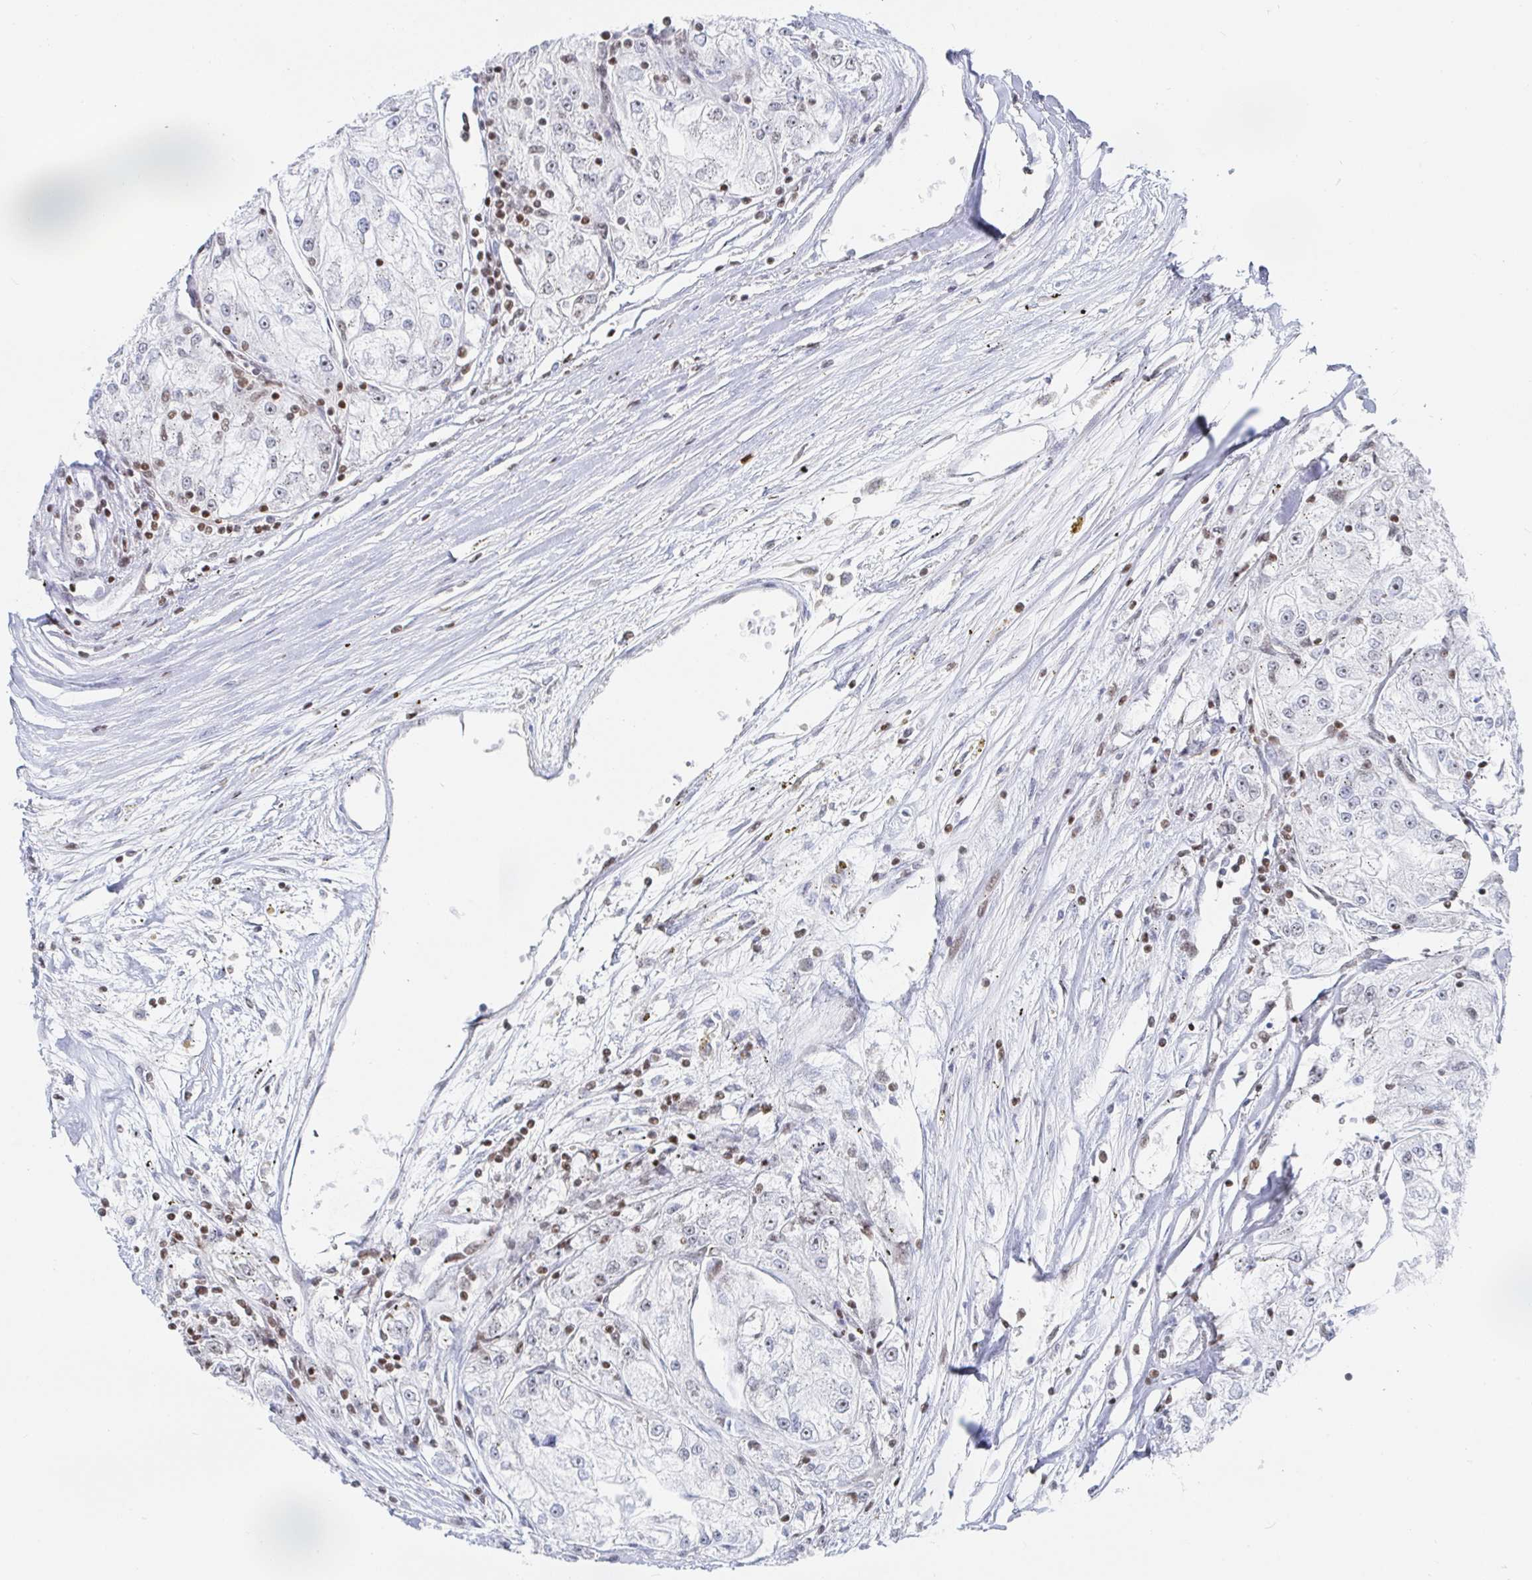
{"staining": {"intensity": "negative", "quantity": "none", "location": "none"}, "tissue": "renal cancer", "cell_type": "Tumor cells", "image_type": "cancer", "snomed": [{"axis": "morphology", "description": "Adenocarcinoma, NOS"}, {"axis": "topography", "description": "Kidney"}], "caption": "Renal cancer was stained to show a protein in brown. There is no significant expression in tumor cells. (Stains: DAB immunohistochemistry with hematoxylin counter stain, Microscopy: brightfield microscopy at high magnification).", "gene": "EWSR1", "patient": {"sex": "female", "age": 72}}